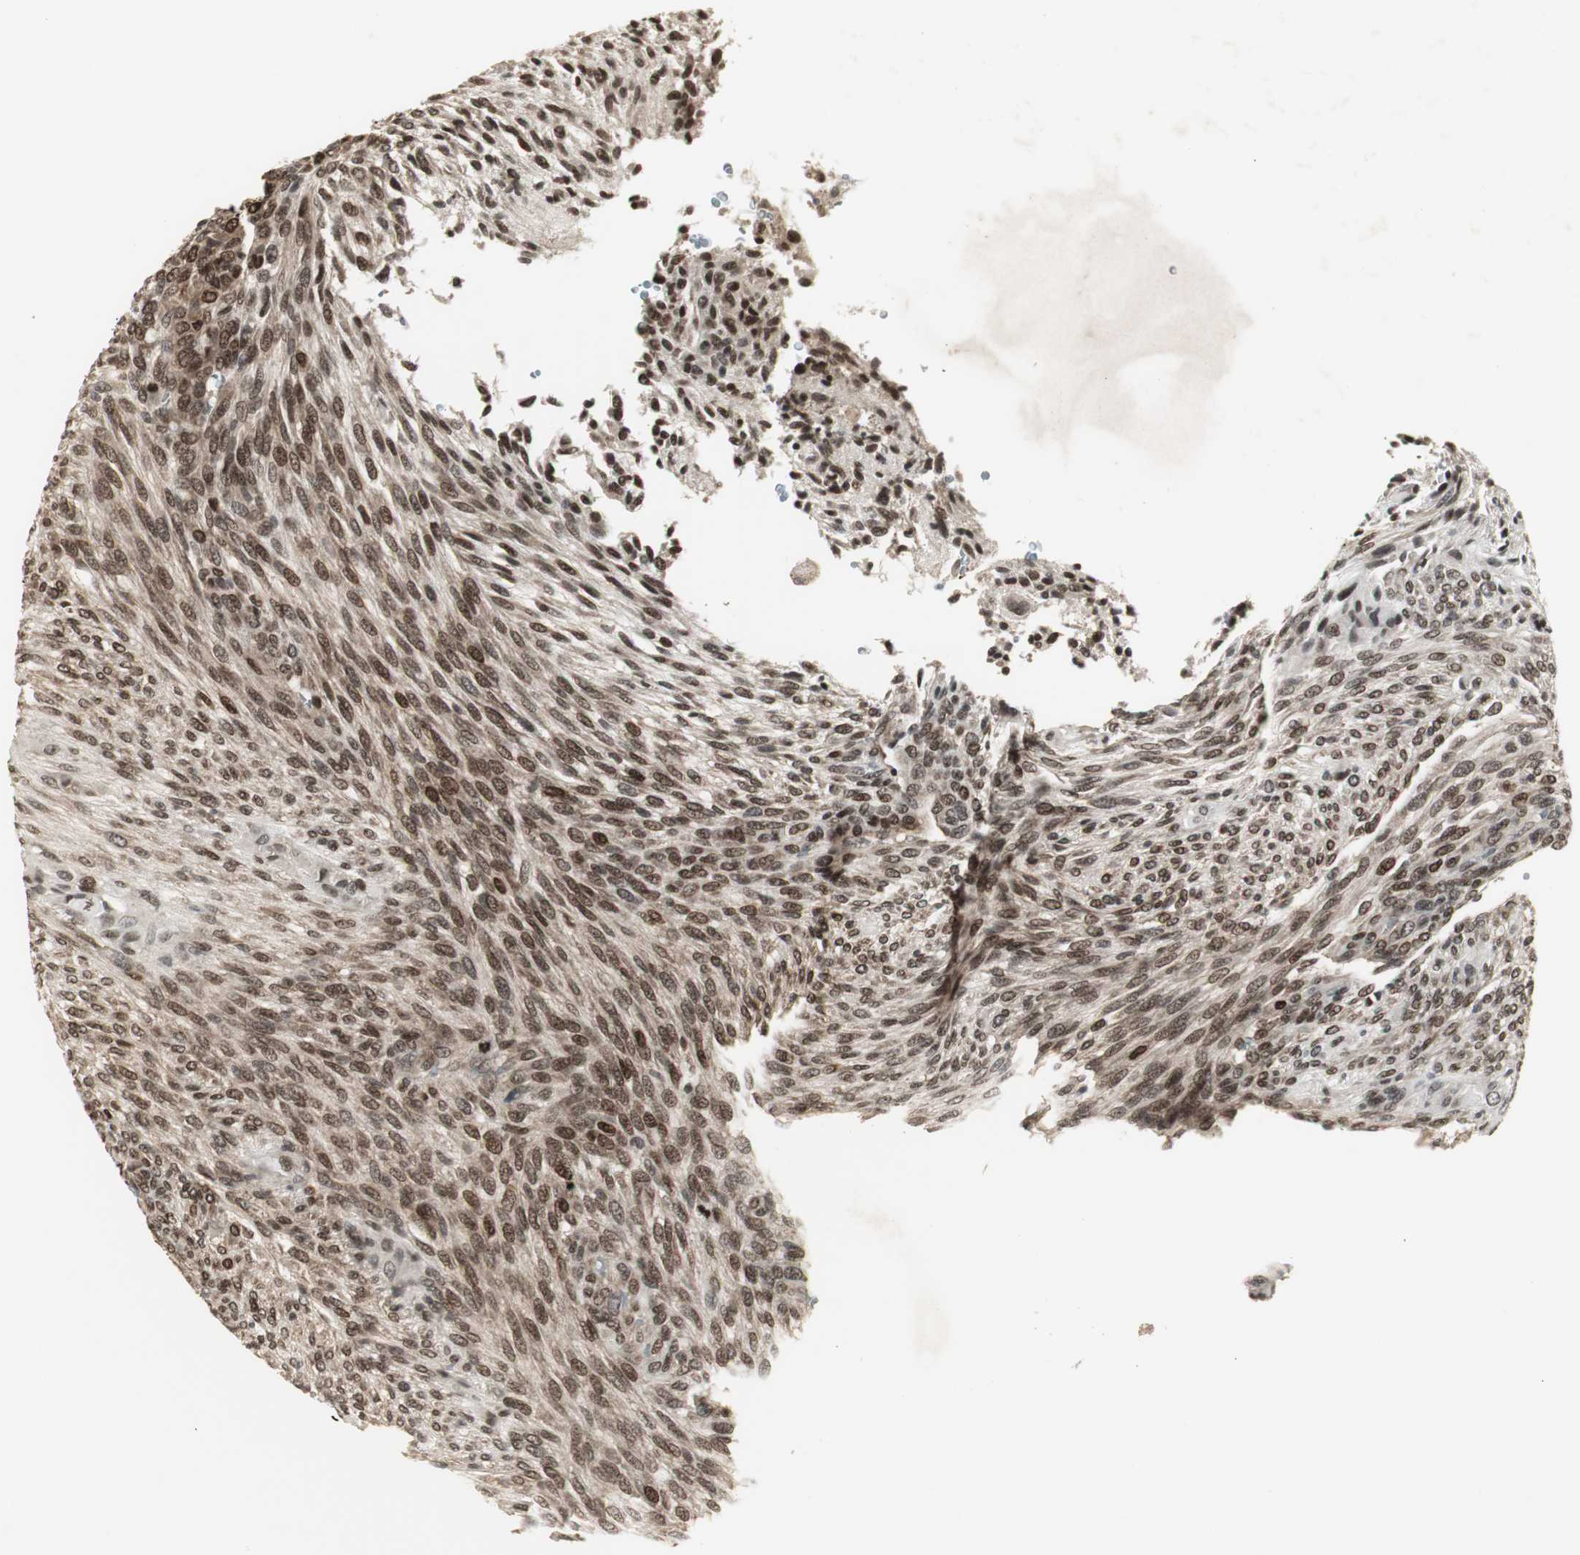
{"staining": {"intensity": "moderate", "quantity": ">75%", "location": "nuclear"}, "tissue": "glioma", "cell_type": "Tumor cells", "image_type": "cancer", "snomed": [{"axis": "morphology", "description": "Glioma, malignant, High grade"}, {"axis": "topography", "description": "Cerebral cortex"}], "caption": "About >75% of tumor cells in glioma display moderate nuclear protein expression as visualized by brown immunohistochemical staining.", "gene": "MPG", "patient": {"sex": "female", "age": 55}}